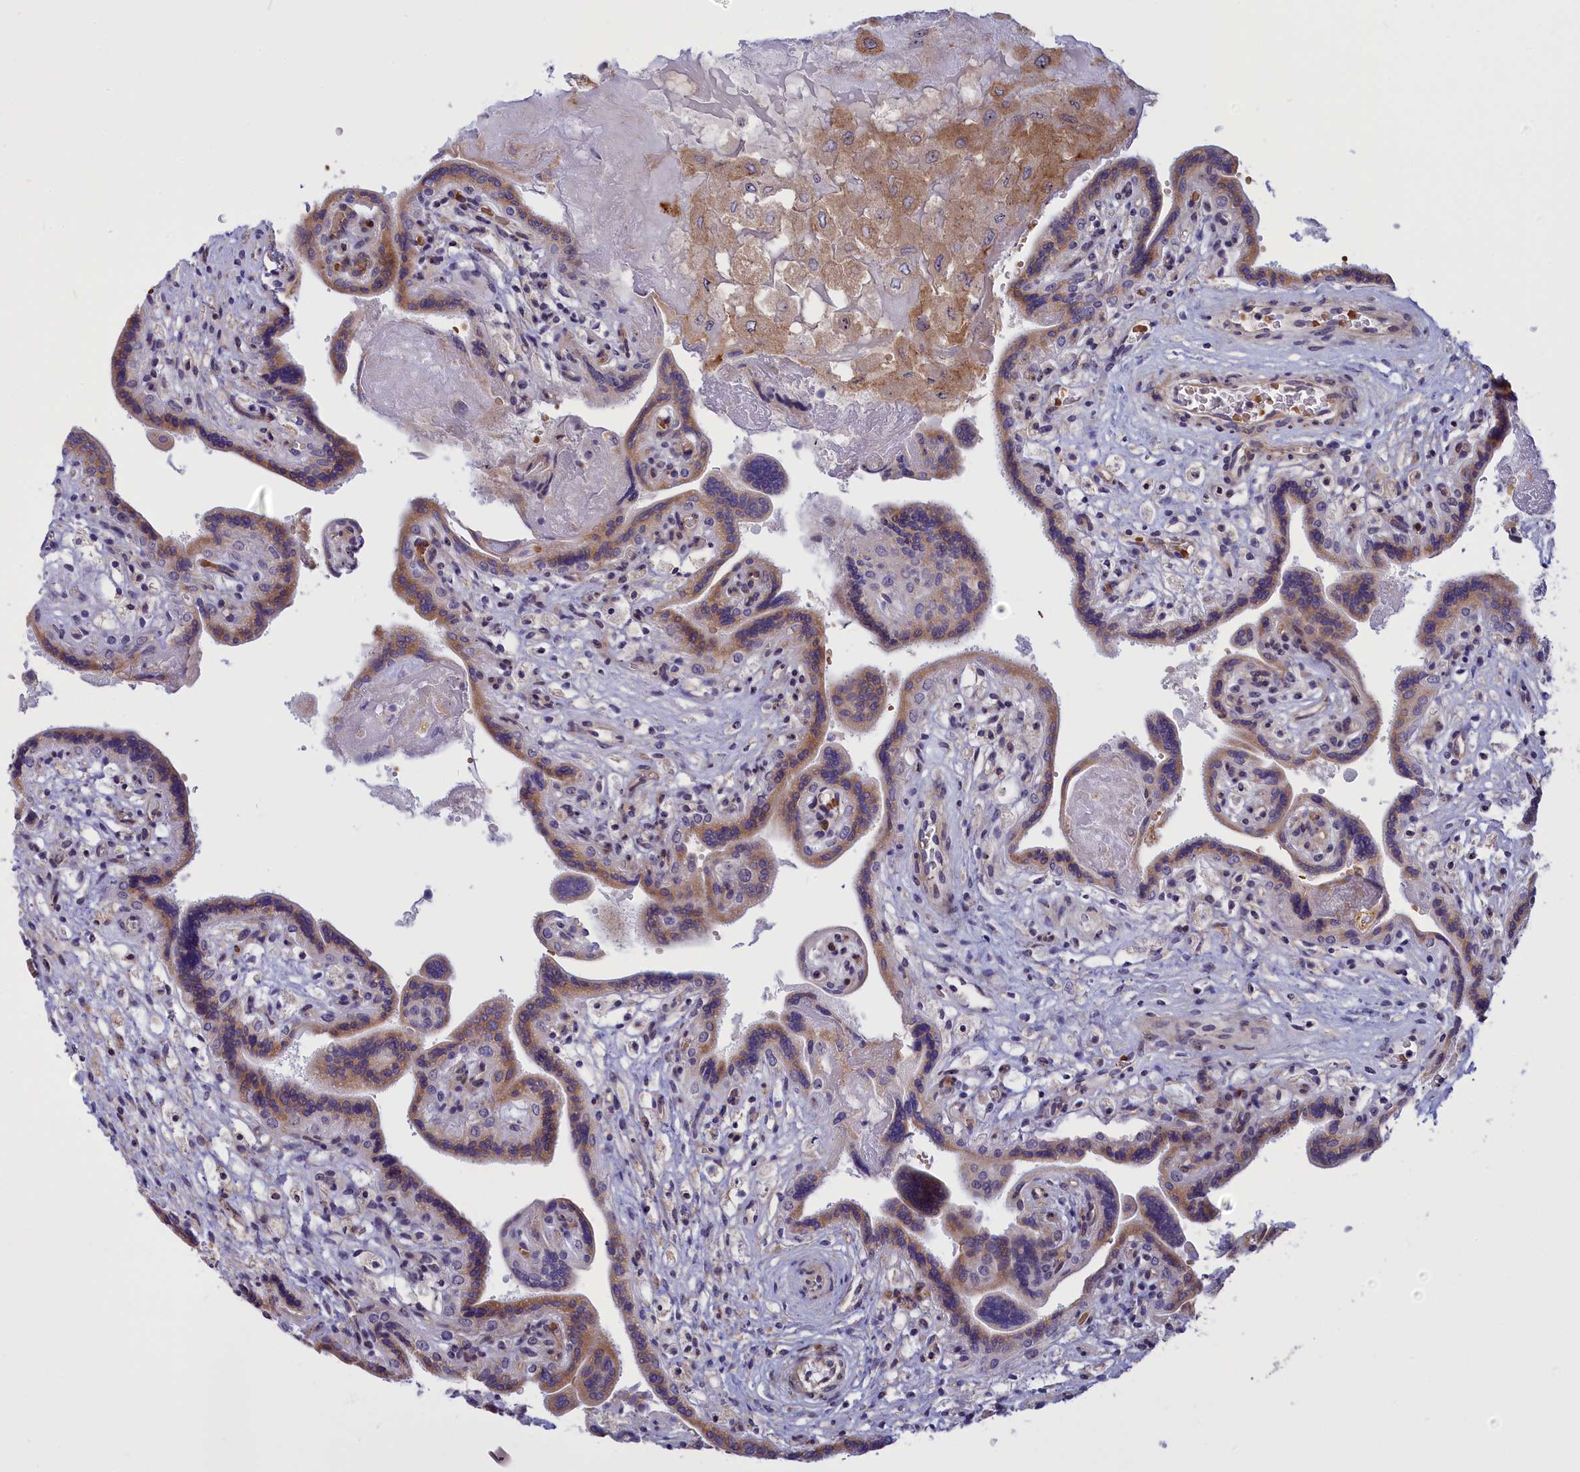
{"staining": {"intensity": "moderate", "quantity": ">75%", "location": "cytoplasmic/membranous"}, "tissue": "placenta", "cell_type": "Decidual cells", "image_type": "normal", "snomed": [{"axis": "morphology", "description": "Normal tissue, NOS"}, {"axis": "topography", "description": "Placenta"}], "caption": "A micrograph showing moderate cytoplasmic/membranous staining in approximately >75% of decidual cells in unremarkable placenta, as visualized by brown immunohistochemical staining.", "gene": "DBNDD1", "patient": {"sex": "female", "age": 37}}